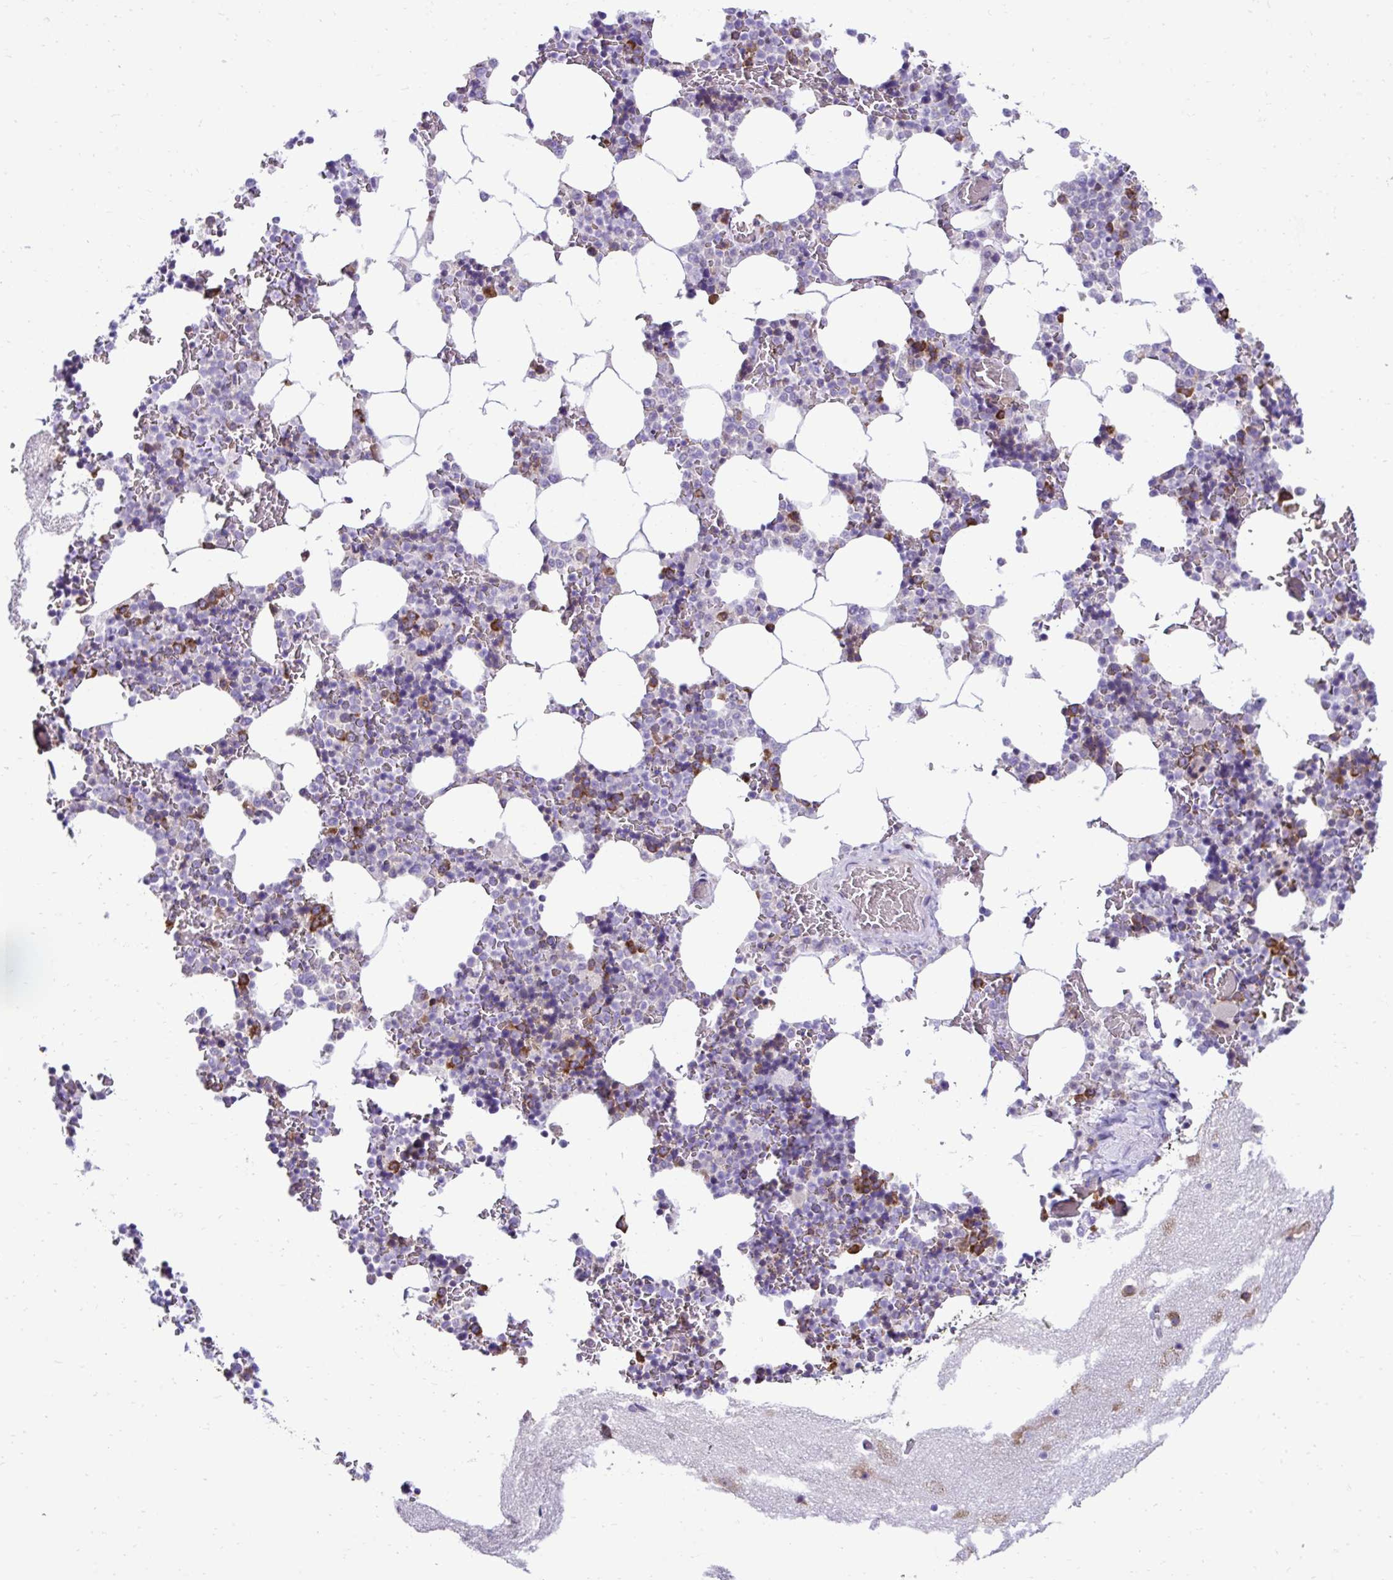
{"staining": {"intensity": "moderate", "quantity": "25%-75%", "location": "cytoplasmic/membranous"}, "tissue": "bone marrow", "cell_type": "Hematopoietic cells", "image_type": "normal", "snomed": [{"axis": "morphology", "description": "Normal tissue, NOS"}, {"axis": "topography", "description": "Bone marrow"}], "caption": "A brown stain highlights moderate cytoplasmic/membranous positivity of a protein in hematopoietic cells of normal human bone marrow. (Stains: DAB in brown, nuclei in blue, Microscopy: brightfield microscopy at high magnification).", "gene": "RPL7", "patient": {"sex": "female", "age": 42}}